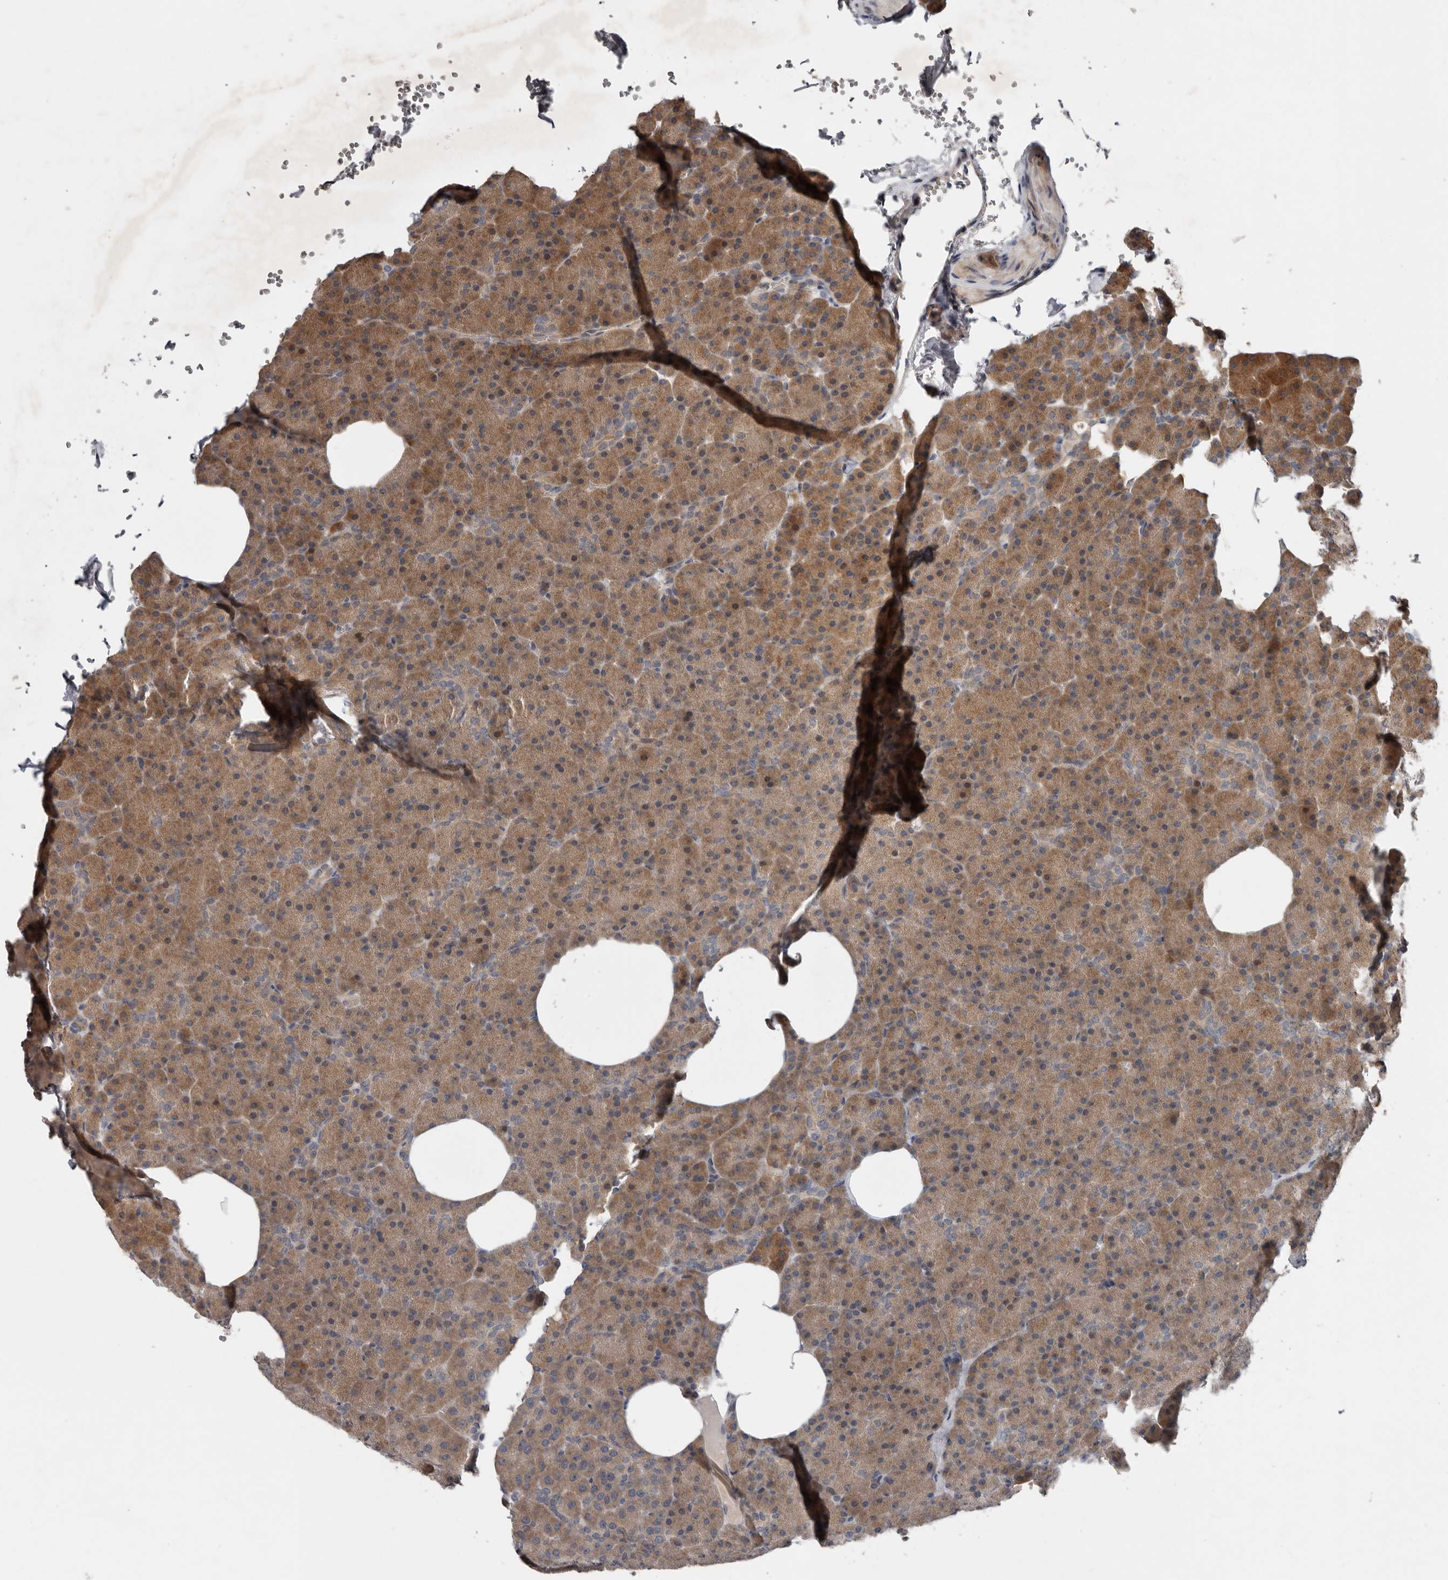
{"staining": {"intensity": "moderate", "quantity": ">75%", "location": "cytoplasmic/membranous"}, "tissue": "pancreas", "cell_type": "Exocrine glandular cells", "image_type": "normal", "snomed": [{"axis": "morphology", "description": "Normal tissue, NOS"}, {"axis": "morphology", "description": "Carcinoid, malignant, NOS"}, {"axis": "topography", "description": "Pancreas"}], "caption": "The immunohistochemical stain highlights moderate cytoplasmic/membranous expression in exocrine glandular cells of normal pancreas. Using DAB (brown) and hematoxylin (blue) stains, captured at high magnification using brightfield microscopy.", "gene": "CHML", "patient": {"sex": "female", "age": 35}}